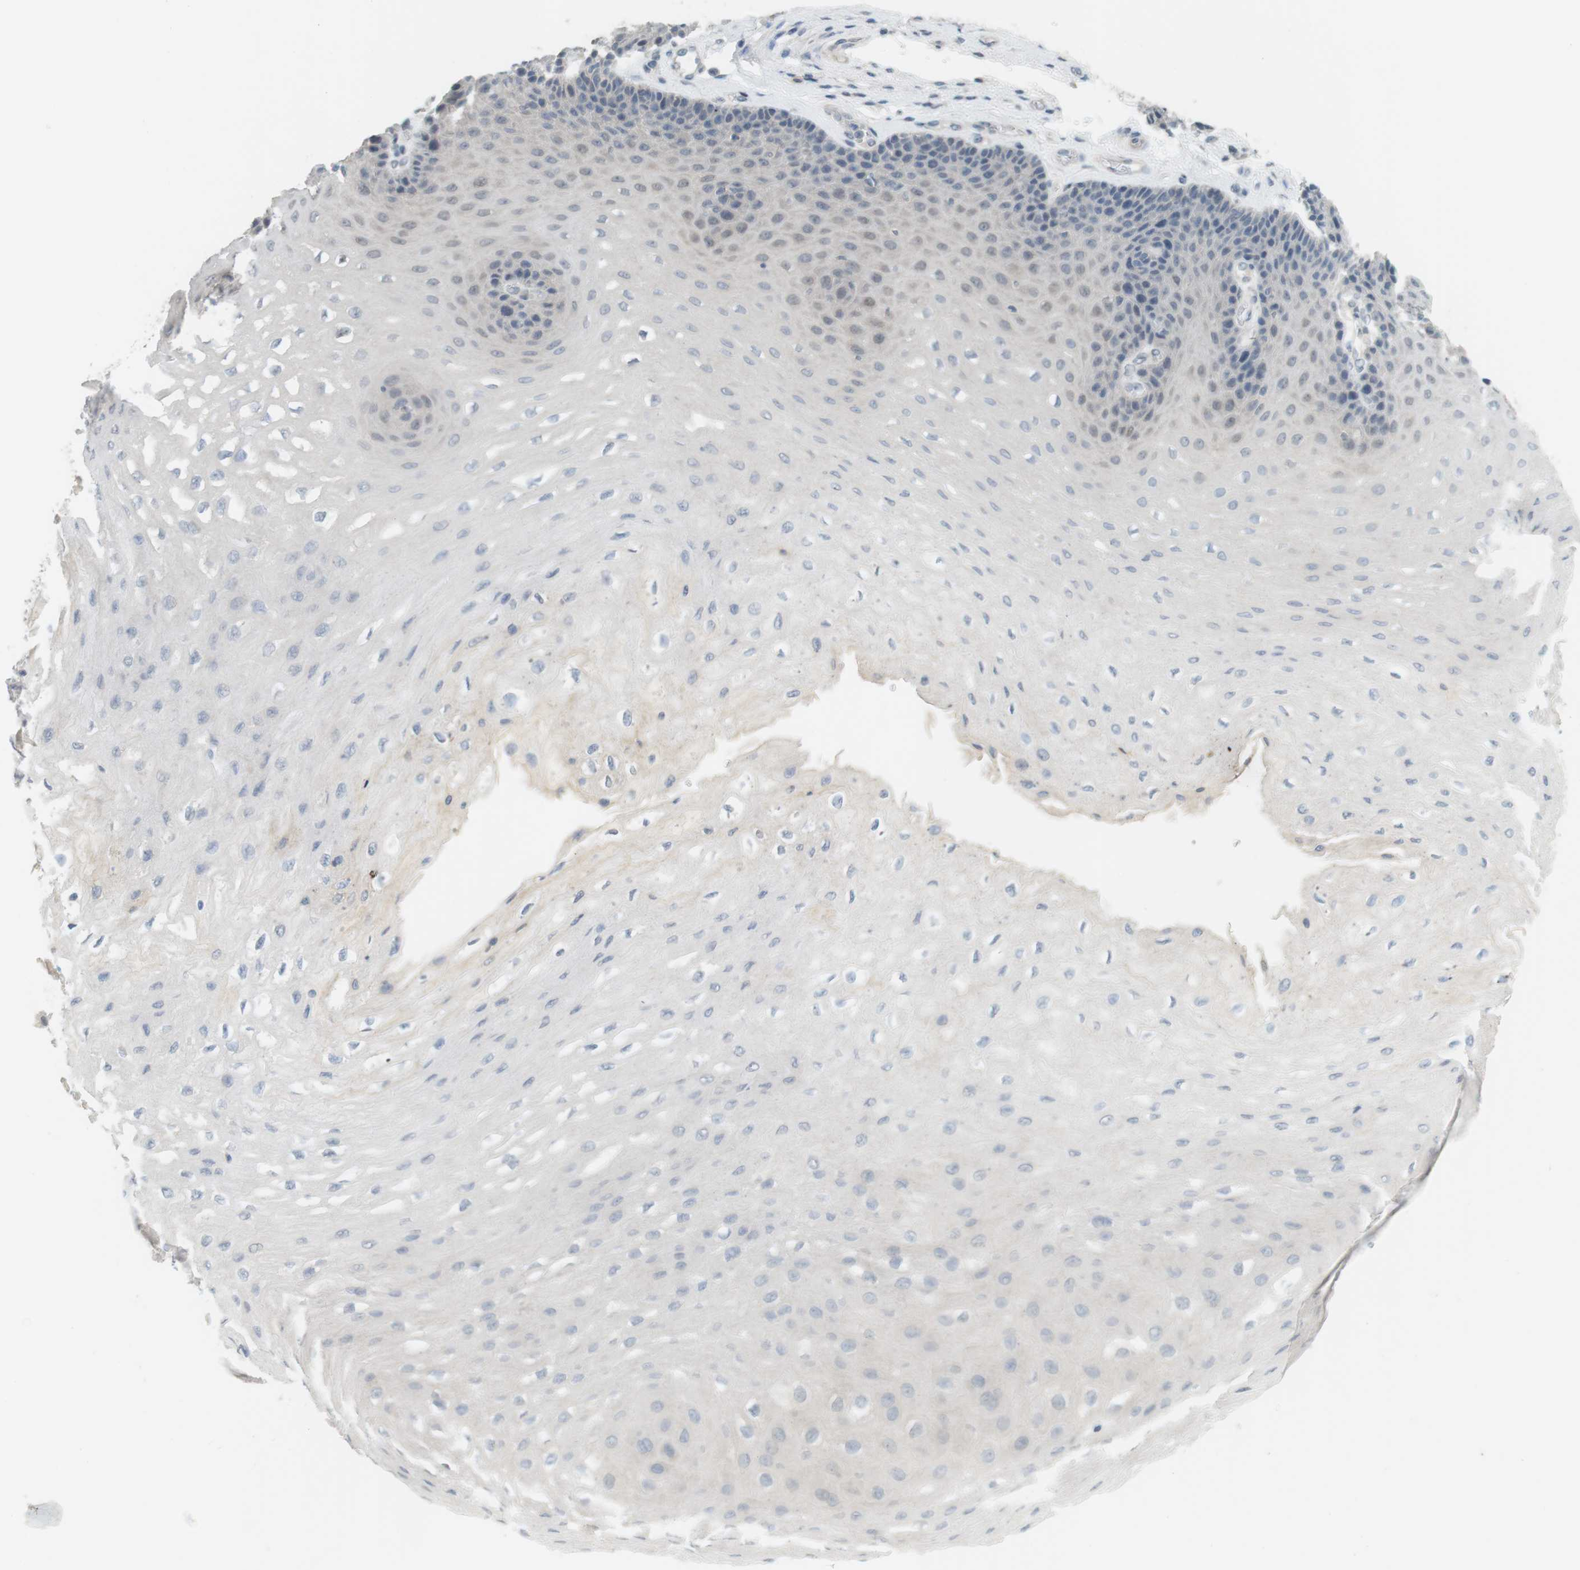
{"staining": {"intensity": "negative", "quantity": "none", "location": "none"}, "tissue": "esophagus", "cell_type": "Squamous epithelial cells", "image_type": "normal", "snomed": [{"axis": "morphology", "description": "Normal tissue, NOS"}, {"axis": "topography", "description": "Esophagus"}], "caption": "This is an IHC image of unremarkable esophagus. There is no staining in squamous epithelial cells.", "gene": "CREB3L2", "patient": {"sex": "female", "age": 72}}